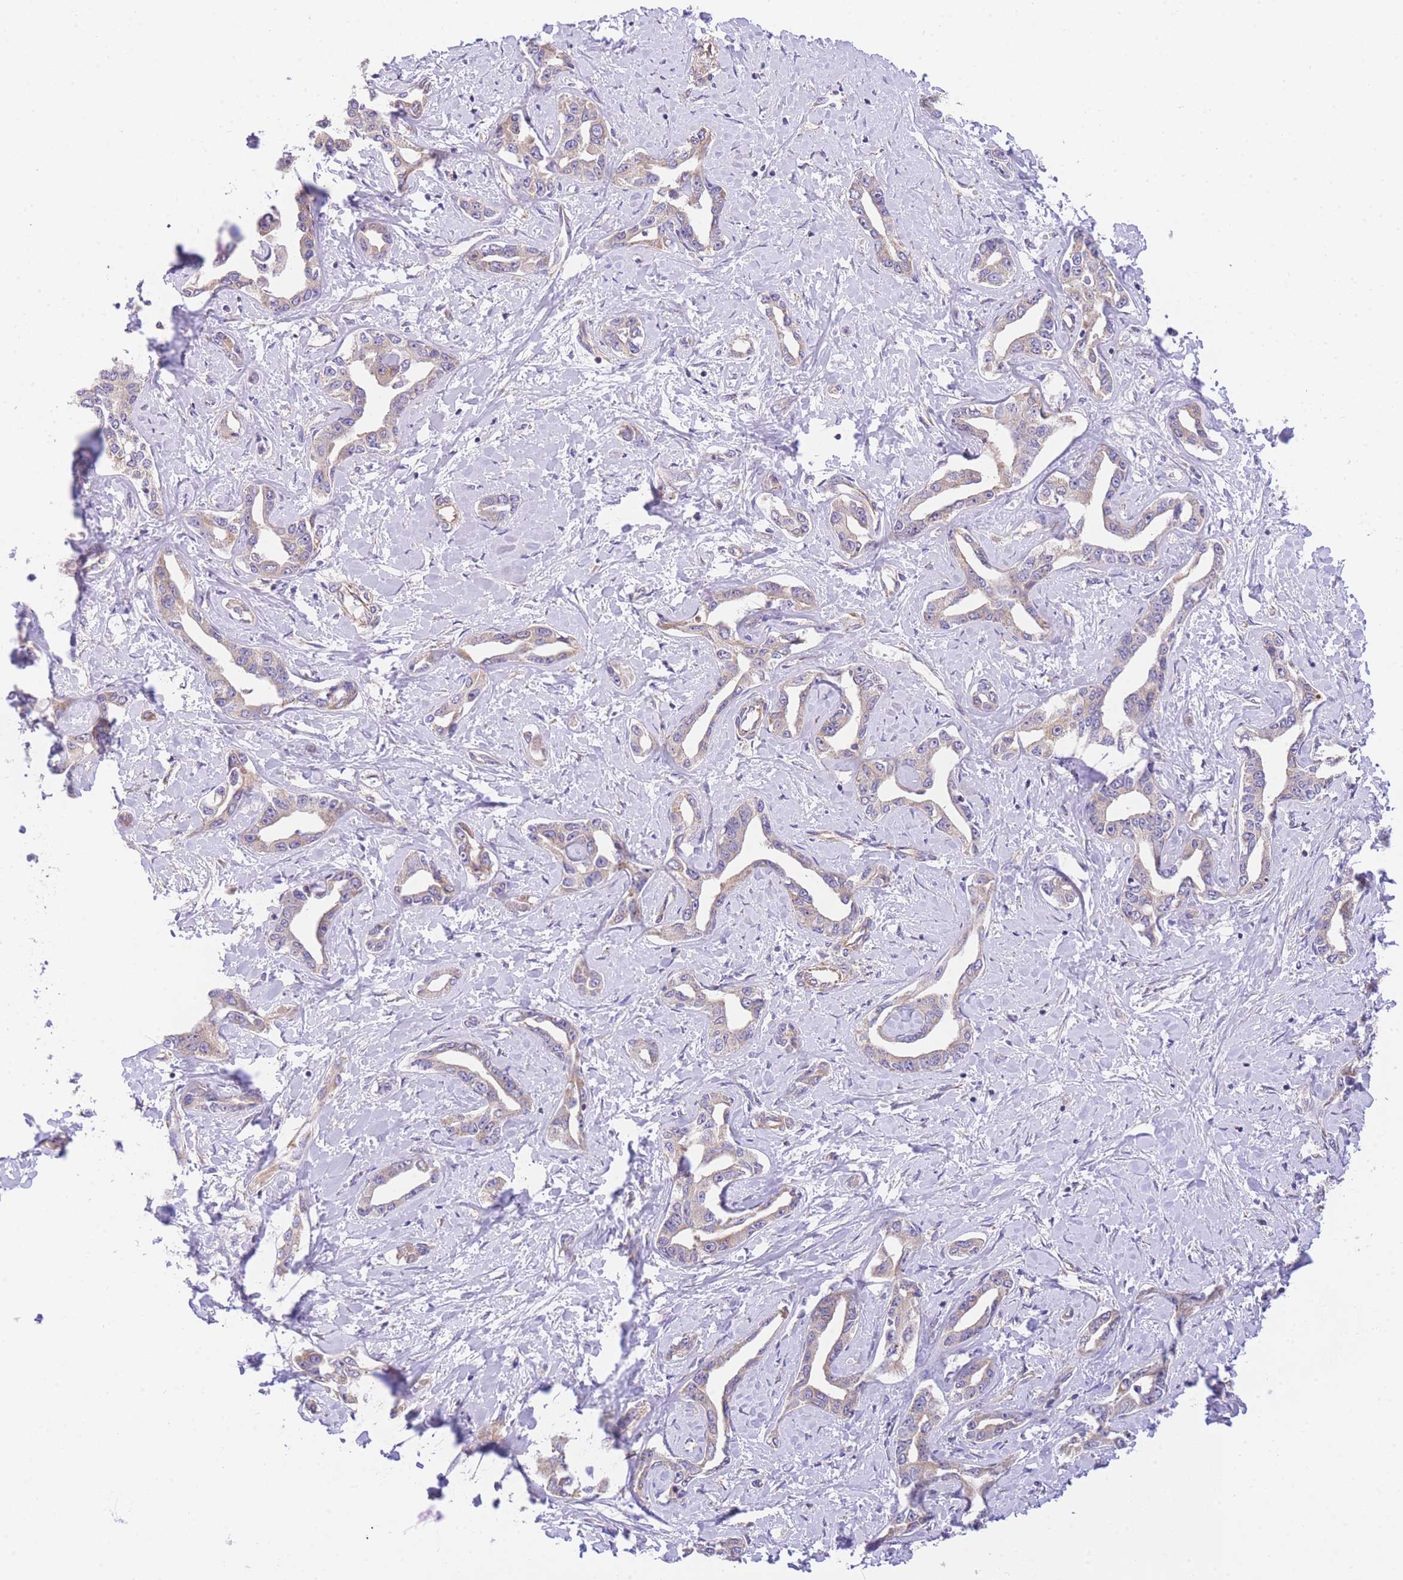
{"staining": {"intensity": "weak", "quantity": ">75%", "location": "cytoplasmic/membranous"}, "tissue": "liver cancer", "cell_type": "Tumor cells", "image_type": "cancer", "snomed": [{"axis": "morphology", "description": "Cholangiocarcinoma"}, {"axis": "topography", "description": "Liver"}], "caption": "There is low levels of weak cytoplasmic/membranous staining in tumor cells of liver cancer (cholangiocarcinoma), as demonstrated by immunohistochemical staining (brown color).", "gene": "MTRES1", "patient": {"sex": "male", "age": 59}}